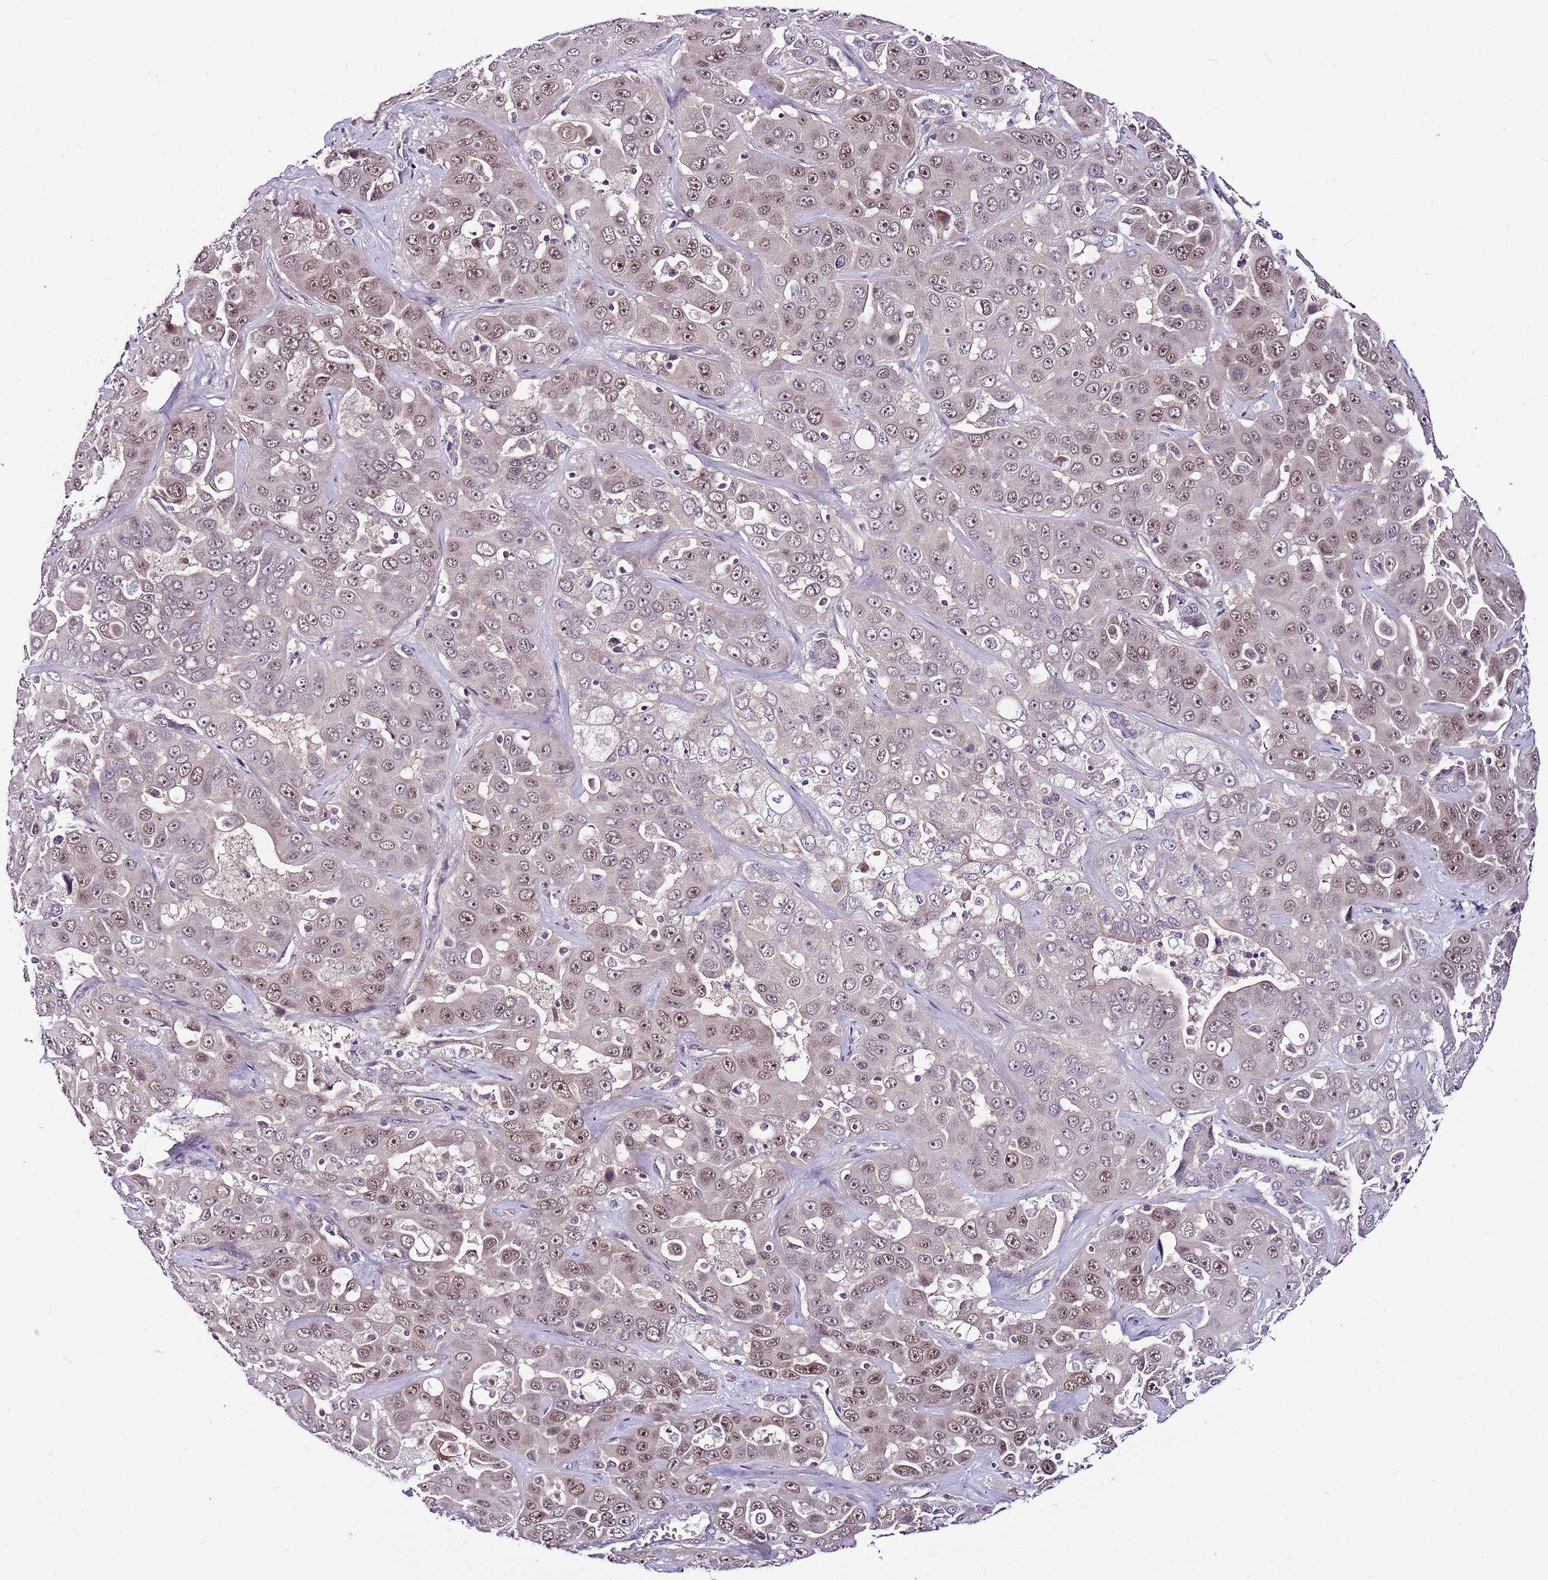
{"staining": {"intensity": "weak", "quantity": ">75%", "location": "nuclear"}, "tissue": "liver cancer", "cell_type": "Tumor cells", "image_type": "cancer", "snomed": [{"axis": "morphology", "description": "Cholangiocarcinoma"}, {"axis": "topography", "description": "Liver"}], "caption": "This is an image of IHC staining of cholangiocarcinoma (liver), which shows weak expression in the nuclear of tumor cells.", "gene": "POLE3", "patient": {"sex": "female", "age": 52}}